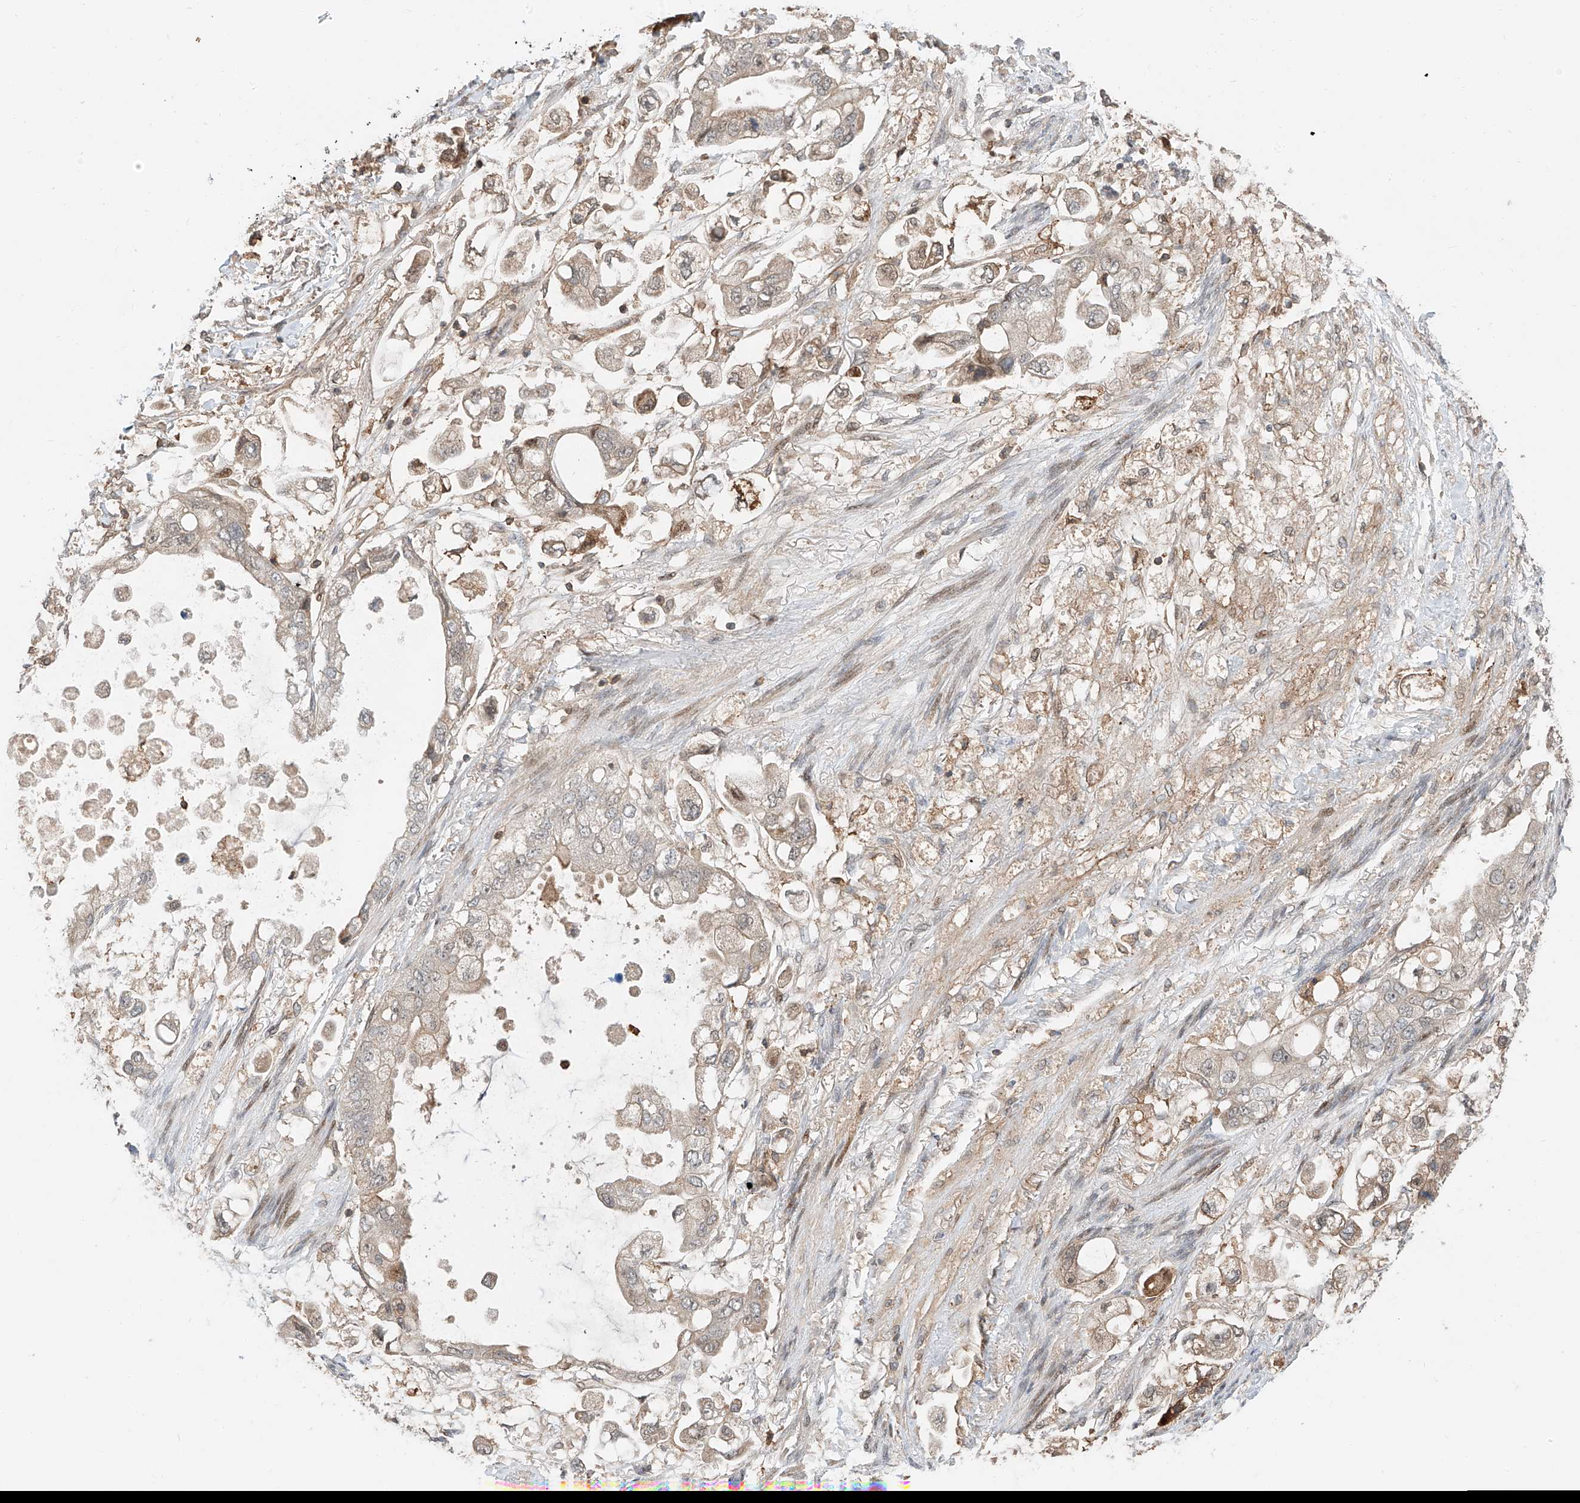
{"staining": {"intensity": "moderate", "quantity": "<25%", "location": "cytoplasmic/membranous,nuclear"}, "tissue": "stomach cancer", "cell_type": "Tumor cells", "image_type": "cancer", "snomed": [{"axis": "morphology", "description": "Adenocarcinoma, NOS"}, {"axis": "topography", "description": "Stomach"}], "caption": "About <25% of tumor cells in stomach cancer reveal moderate cytoplasmic/membranous and nuclear protein staining as visualized by brown immunohistochemical staining.", "gene": "CEP162", "patient": {"sex": "male", "age": 62}}